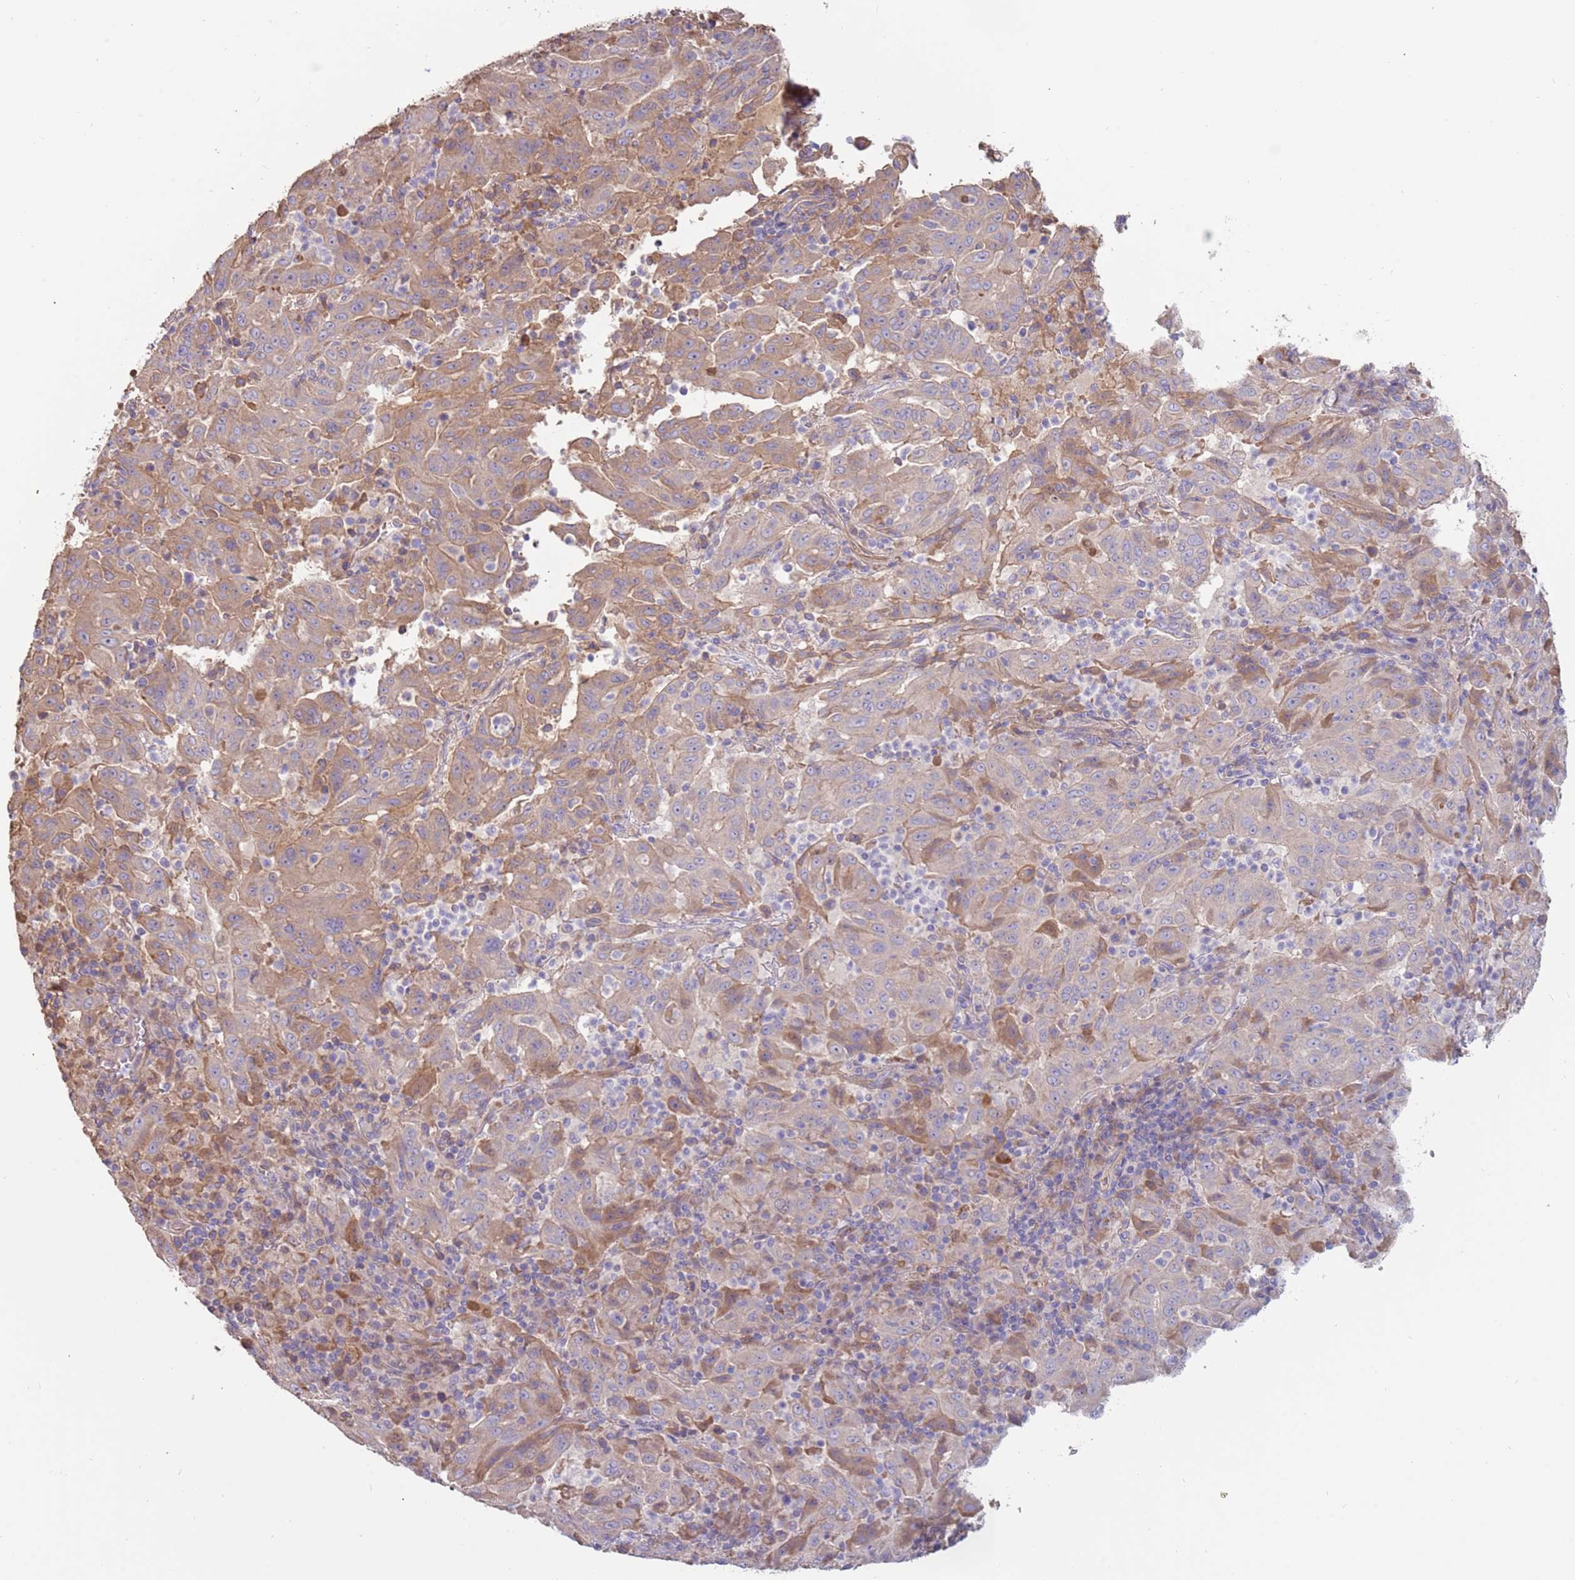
{"staining": {"intensity": "weak", "quantity": "25%-75%", "location": "cytoplasmic/membranous"}, "tissue": "pancreatic cancer", "cell_type": "Tumor cells", "image_type": "cancer", "snomed": [{"axis": "morphology", "description": "Adenocarcinoma, NOS"}, {"axis": "topography", "description": "Pancreas"}], "caption": "The micrograph displays staining of pancreatic cancer, revealing weak cytoplasmic/membranous protein staining (brown color) within tumor cells.", "gene": "TRMO", "patient": {"sex": "male", "age": 63}}